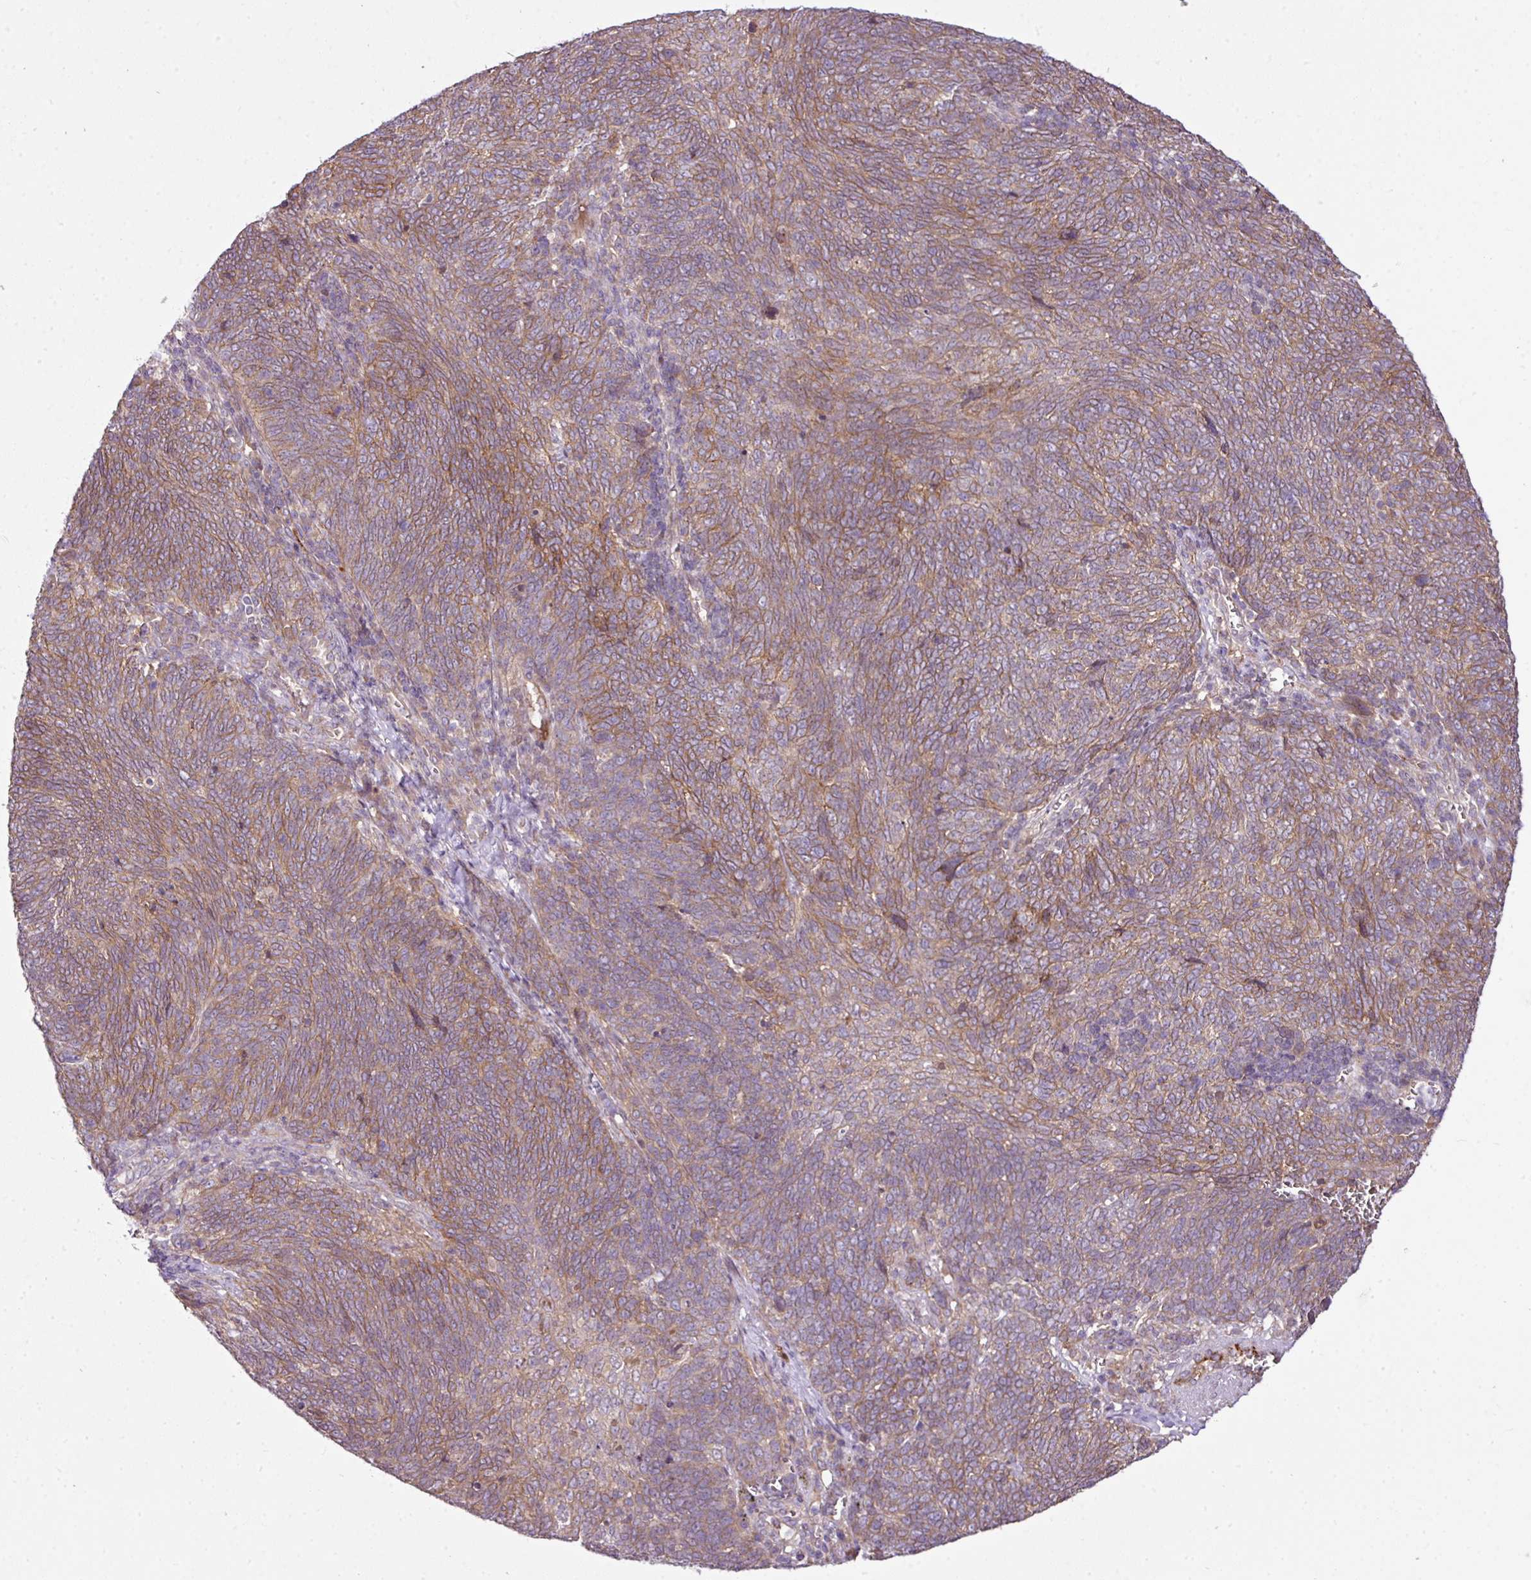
{"staining": {"intensity": "weak", "quantity": ">75%", "location": "cytoplasmic/membranous"}, "tissue": "lung cancer", "cell_type": "Tumor cells", "image_type": "cancer", "snomed": [{"axis": "morphology", "description": "Squamous cell carcinoma, NOS"}, {"axis": "topography", "description": "Lung"}], "caption": "This is an image of IHC staining of lung cancer, which shows weak staining in the cytoplasmic/membranous of tumor cells.", "gene": "COX18", "patient": {"sex": "female", "age": 72}}